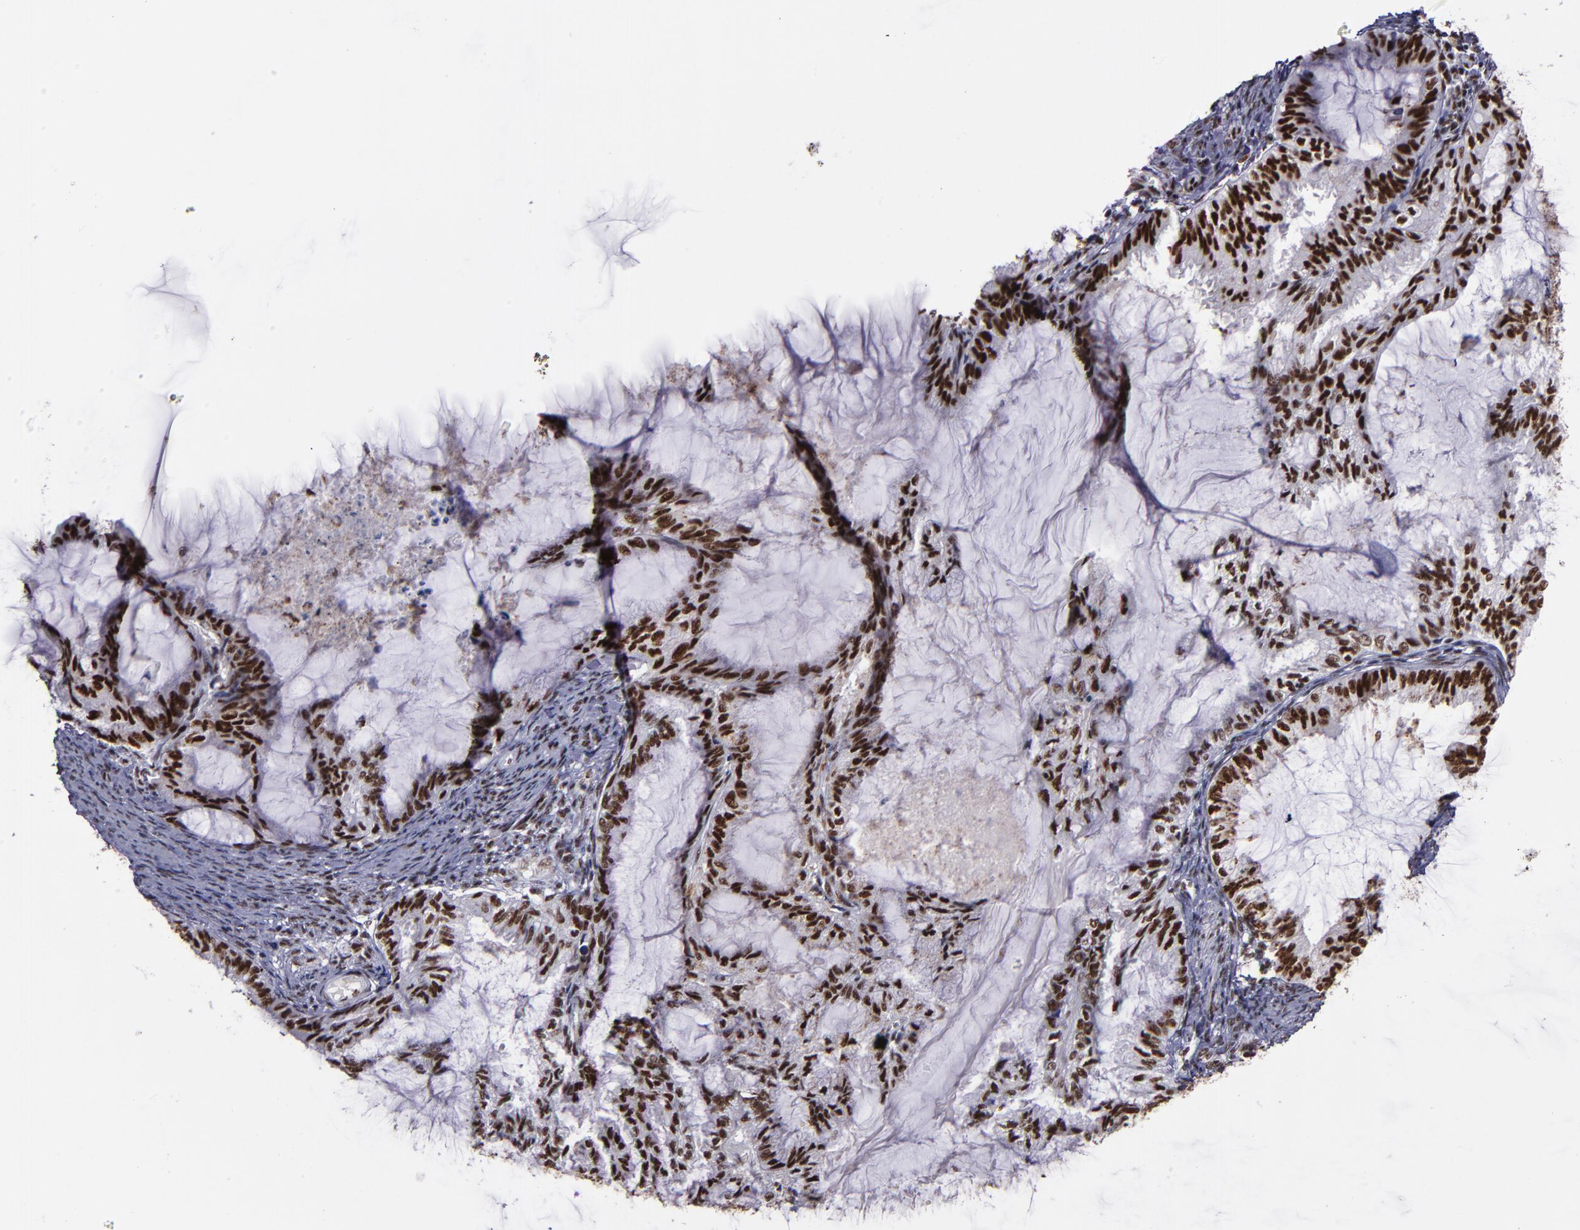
{"staining": {"intensity": "moderate", "quantity": ">75%", "location": "nuclear"}, "tissue": "endometrial cancer", "cell_type": "Tumor cells", "image_type": "cancer", "snomed": [{"axis": "morphology", "description": "Adenocarcinoma, NOS"}, {"axis": "topography", "description": "Endometrium"}], "caption": "Immunohistochemistry histopathology image of neoplastic tissue: adenocarcinoma (endometrial) stained using immunohistochemistry (IHC) exhibits medium levels of moderate protein expression localized specifically in the nuclear of tumor cells, appearing as a nuclear brown color.", "gene": "PPP4R3A", "patient": {"sex": "female", "age": 86}}